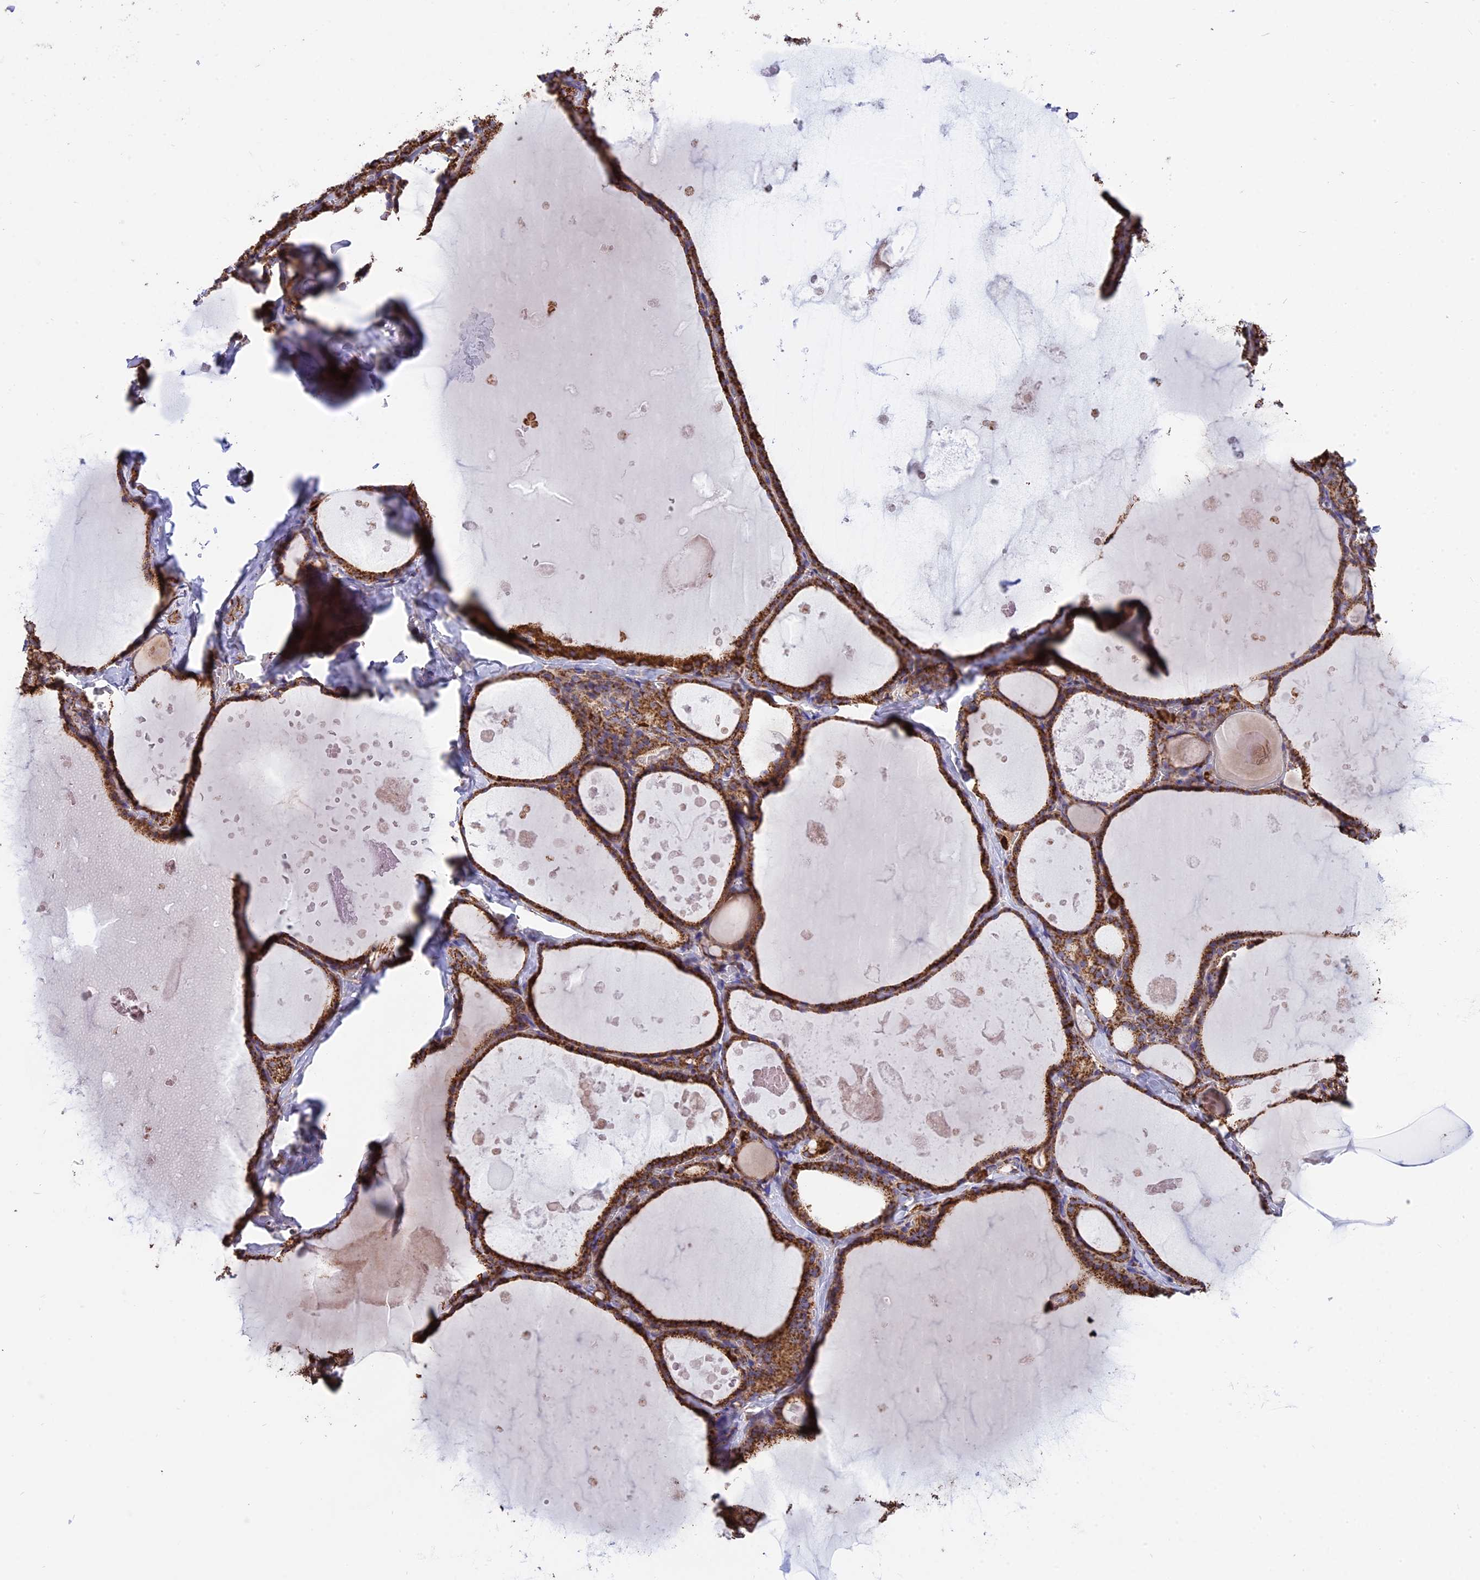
{"staining": {"intensity": "strong", "quantity": ">75%", "location": "cytoplasmic/membranous"}, "tissue": "thyroid gland", "cell_type": "Glandular cells", "image_type": "normal", "snomed": [{"axis": "morphology", "description": "Normal tissue, NOS"}, {"axis": "topography", "description": "Thyroid gland"}], "caption": "The micrograph shows immunohistochemical staining of normal thyroid gland. There is strong cytoplasmic/membranous expression is appreciated in approximately >75% of glandular cells.", "gene": "TTC4", "patient": {"sex": "male", "age": 56}}